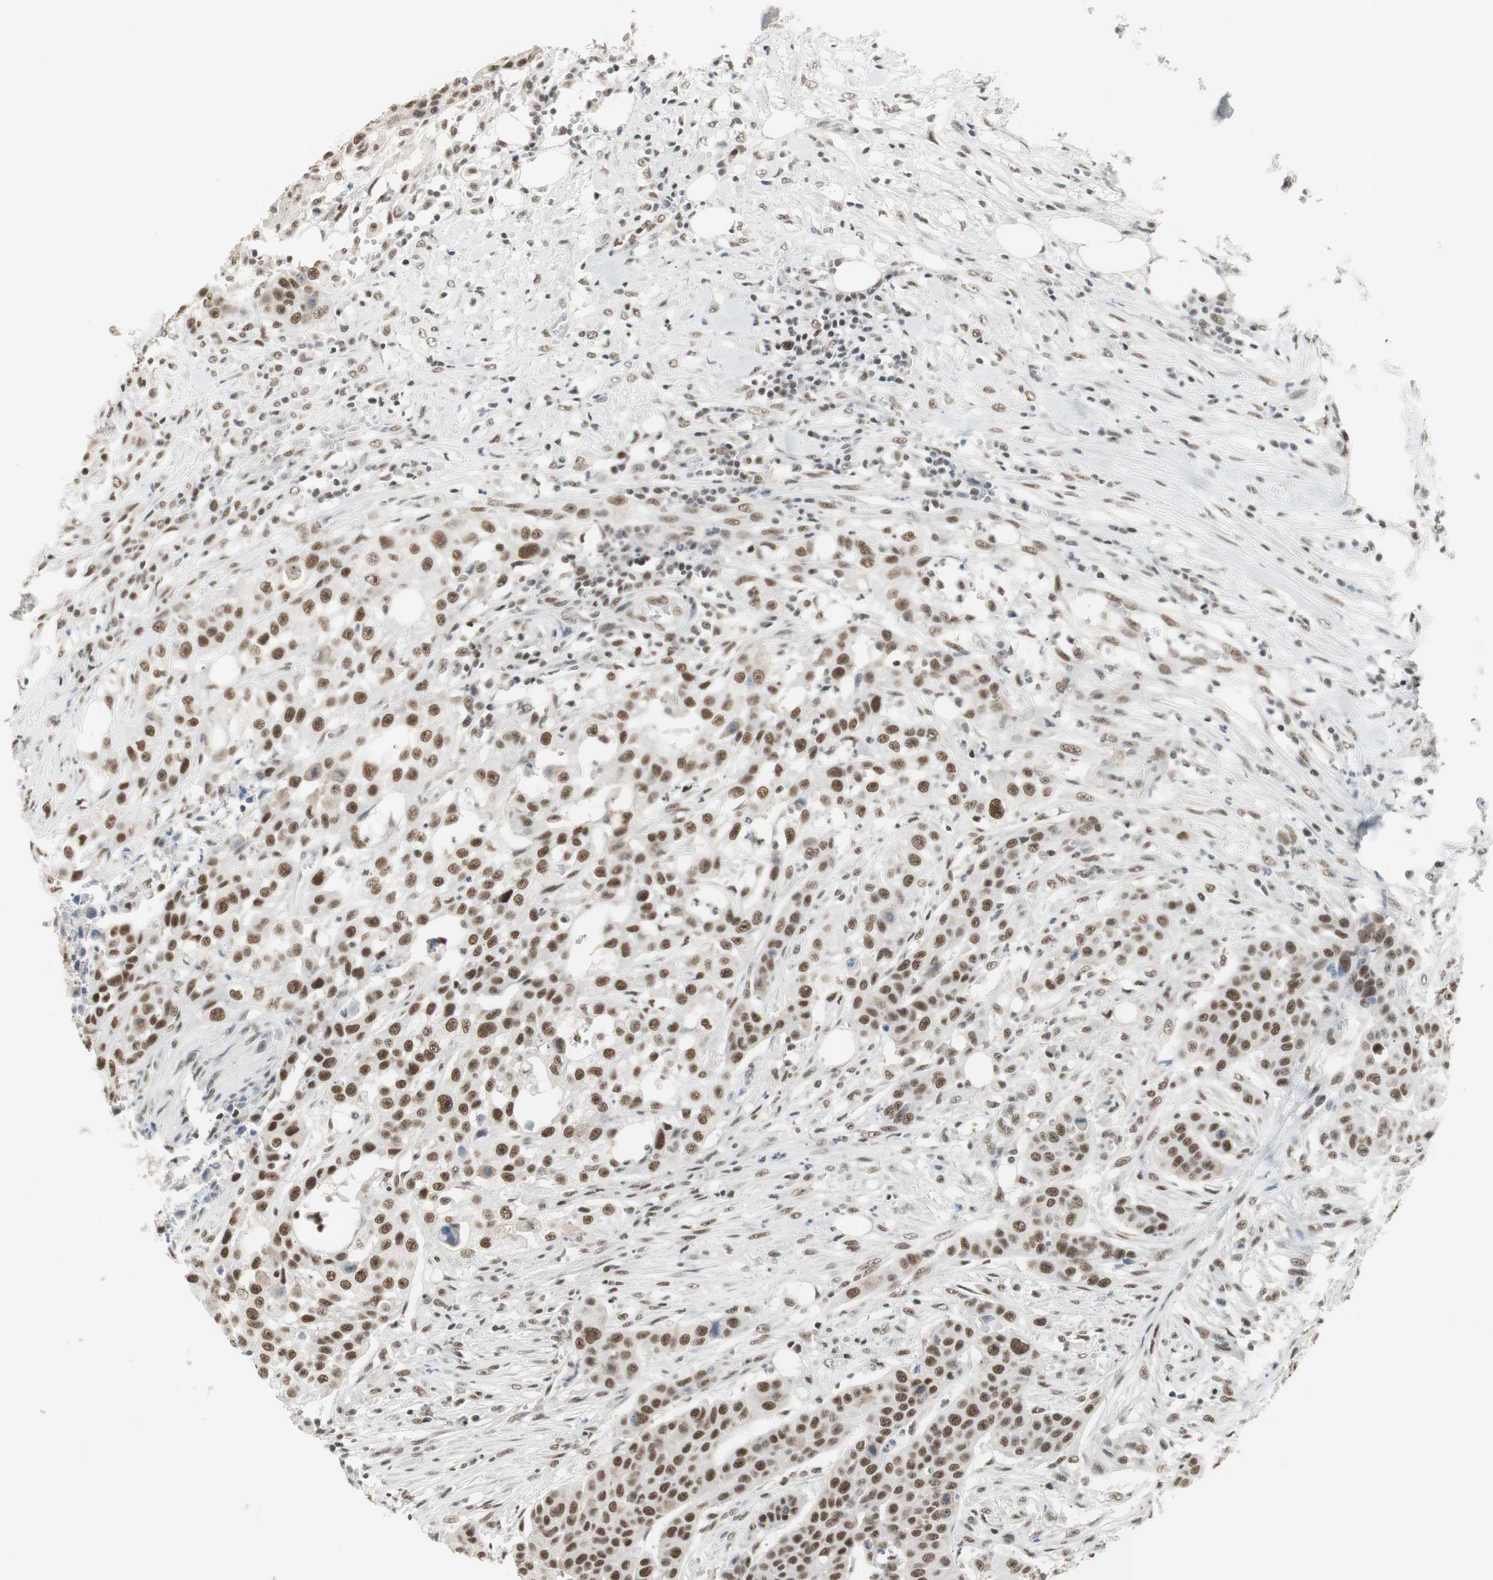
{"staining": {"intensity": "strong", "quantity": ">75%", "location": "nuclear"}, "tissue": "urothelial cancer", "cell_type": "Tumor cells", "image_type": "cancer", "snomed": [{"axis": "morphology", "description": "Urothelial carcinoma, High grade"}, {"axis": "topography", "description": "Urinary bladder"}], "caption": "Immunohistochemistry of urothelial carcinoma (high-grade) demonstrates high levels of strong nuclear expression in approximately >75% of tumor cells.", "gene": "RTF1", "patient": {"sex": "male", "age": 74}}